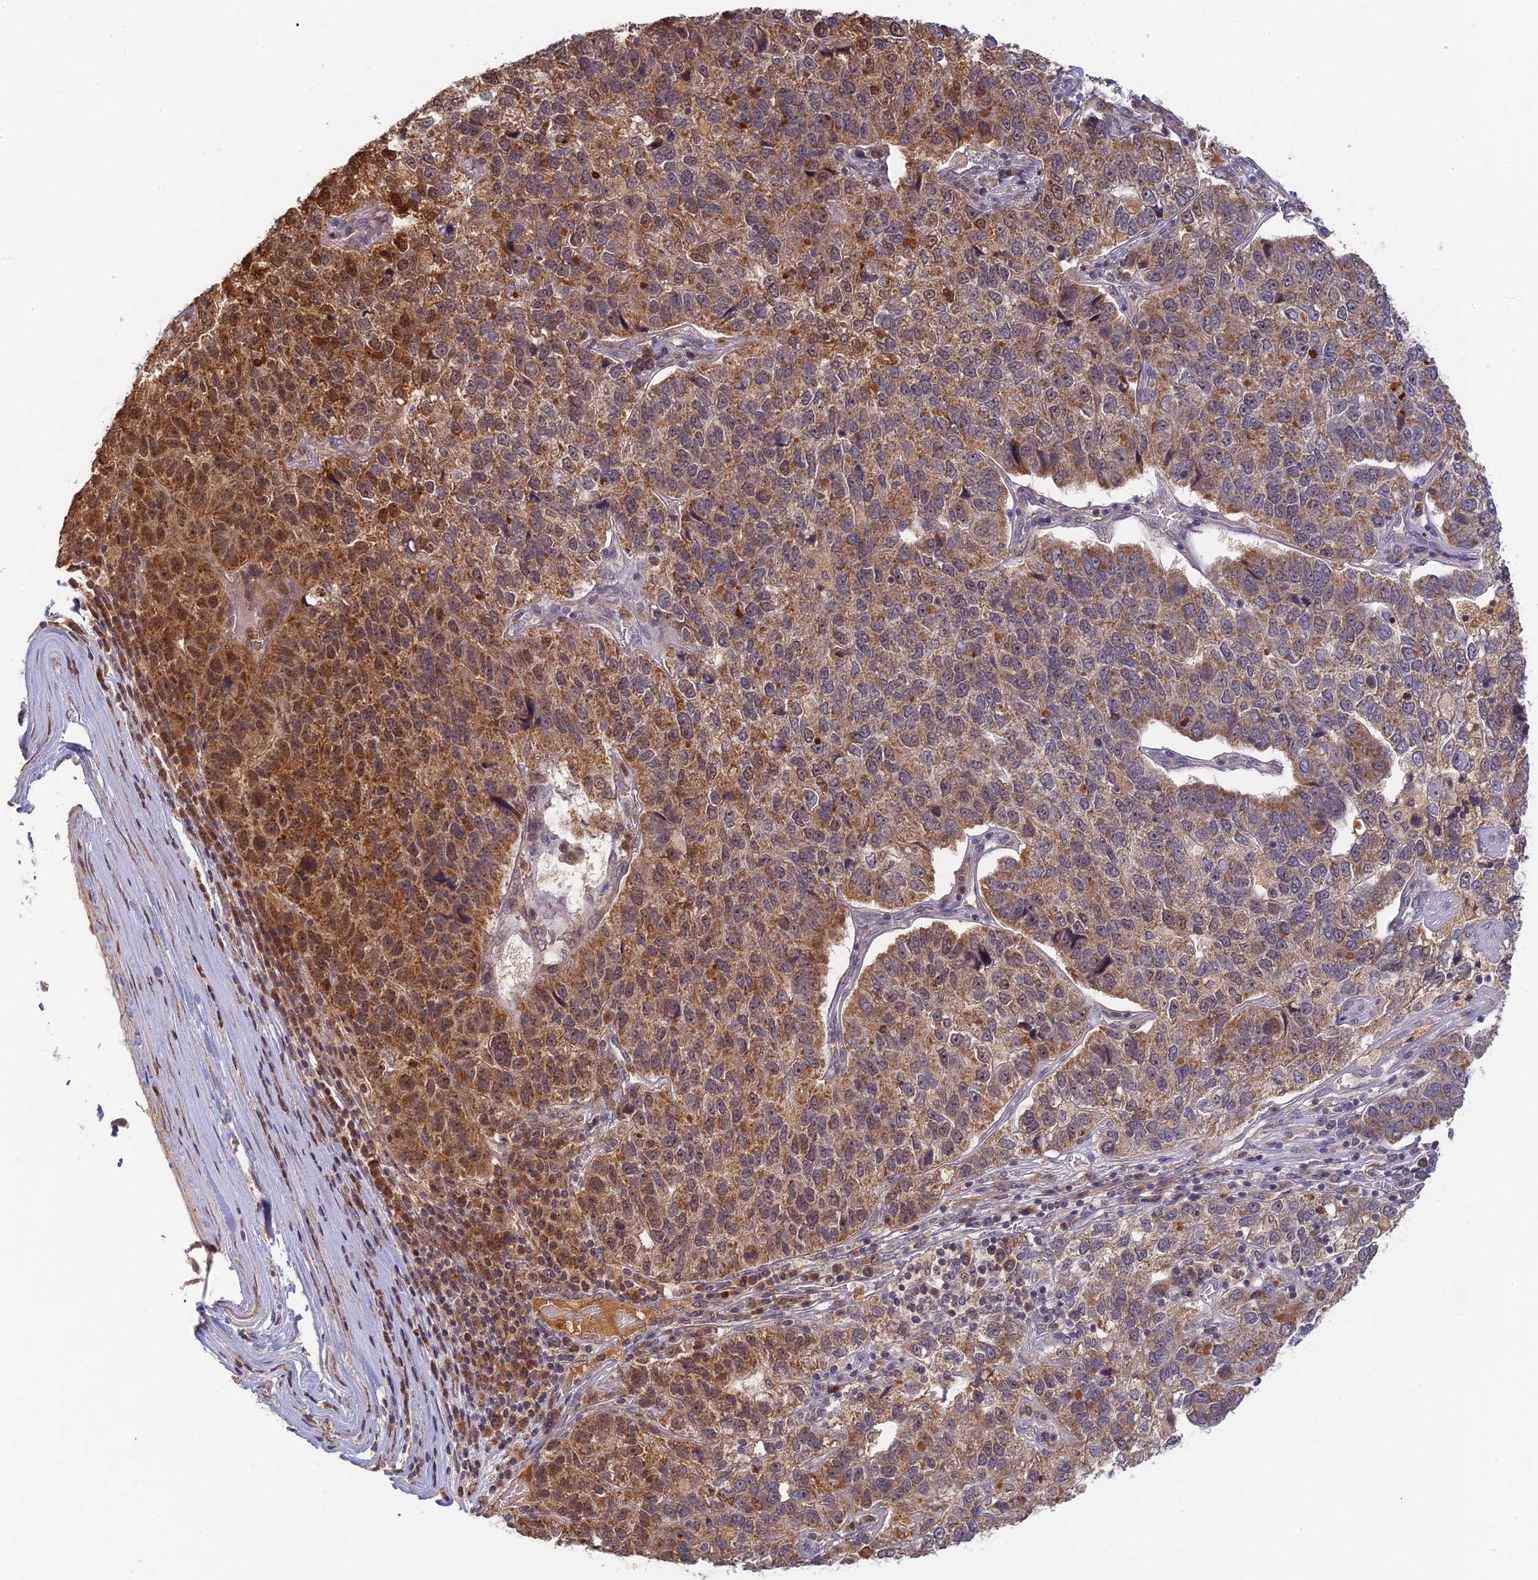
{"staining": {"intensity": "moderate", "quantity": ">75%", "location": "cytoplasmic/membranous"}, "tissue": "pancreatic cancer", "cell_type": "Tumor cells", "image_type": "cancer", "snomed": [{"axis": "morphology", "description": "Adenocarcinoma, NOS"}, {"axis": "topography", "description": "Pancreas"}], "caption": "This micrograph exhibits immunohistochemistry staining of human adenocarcinoma (pancreatic), with medium moderate cytoplasmic/membranous expression in about >75% of tumor cells.", "gene": "RGL3", "patient": {"sex": "female", "age": 61}}